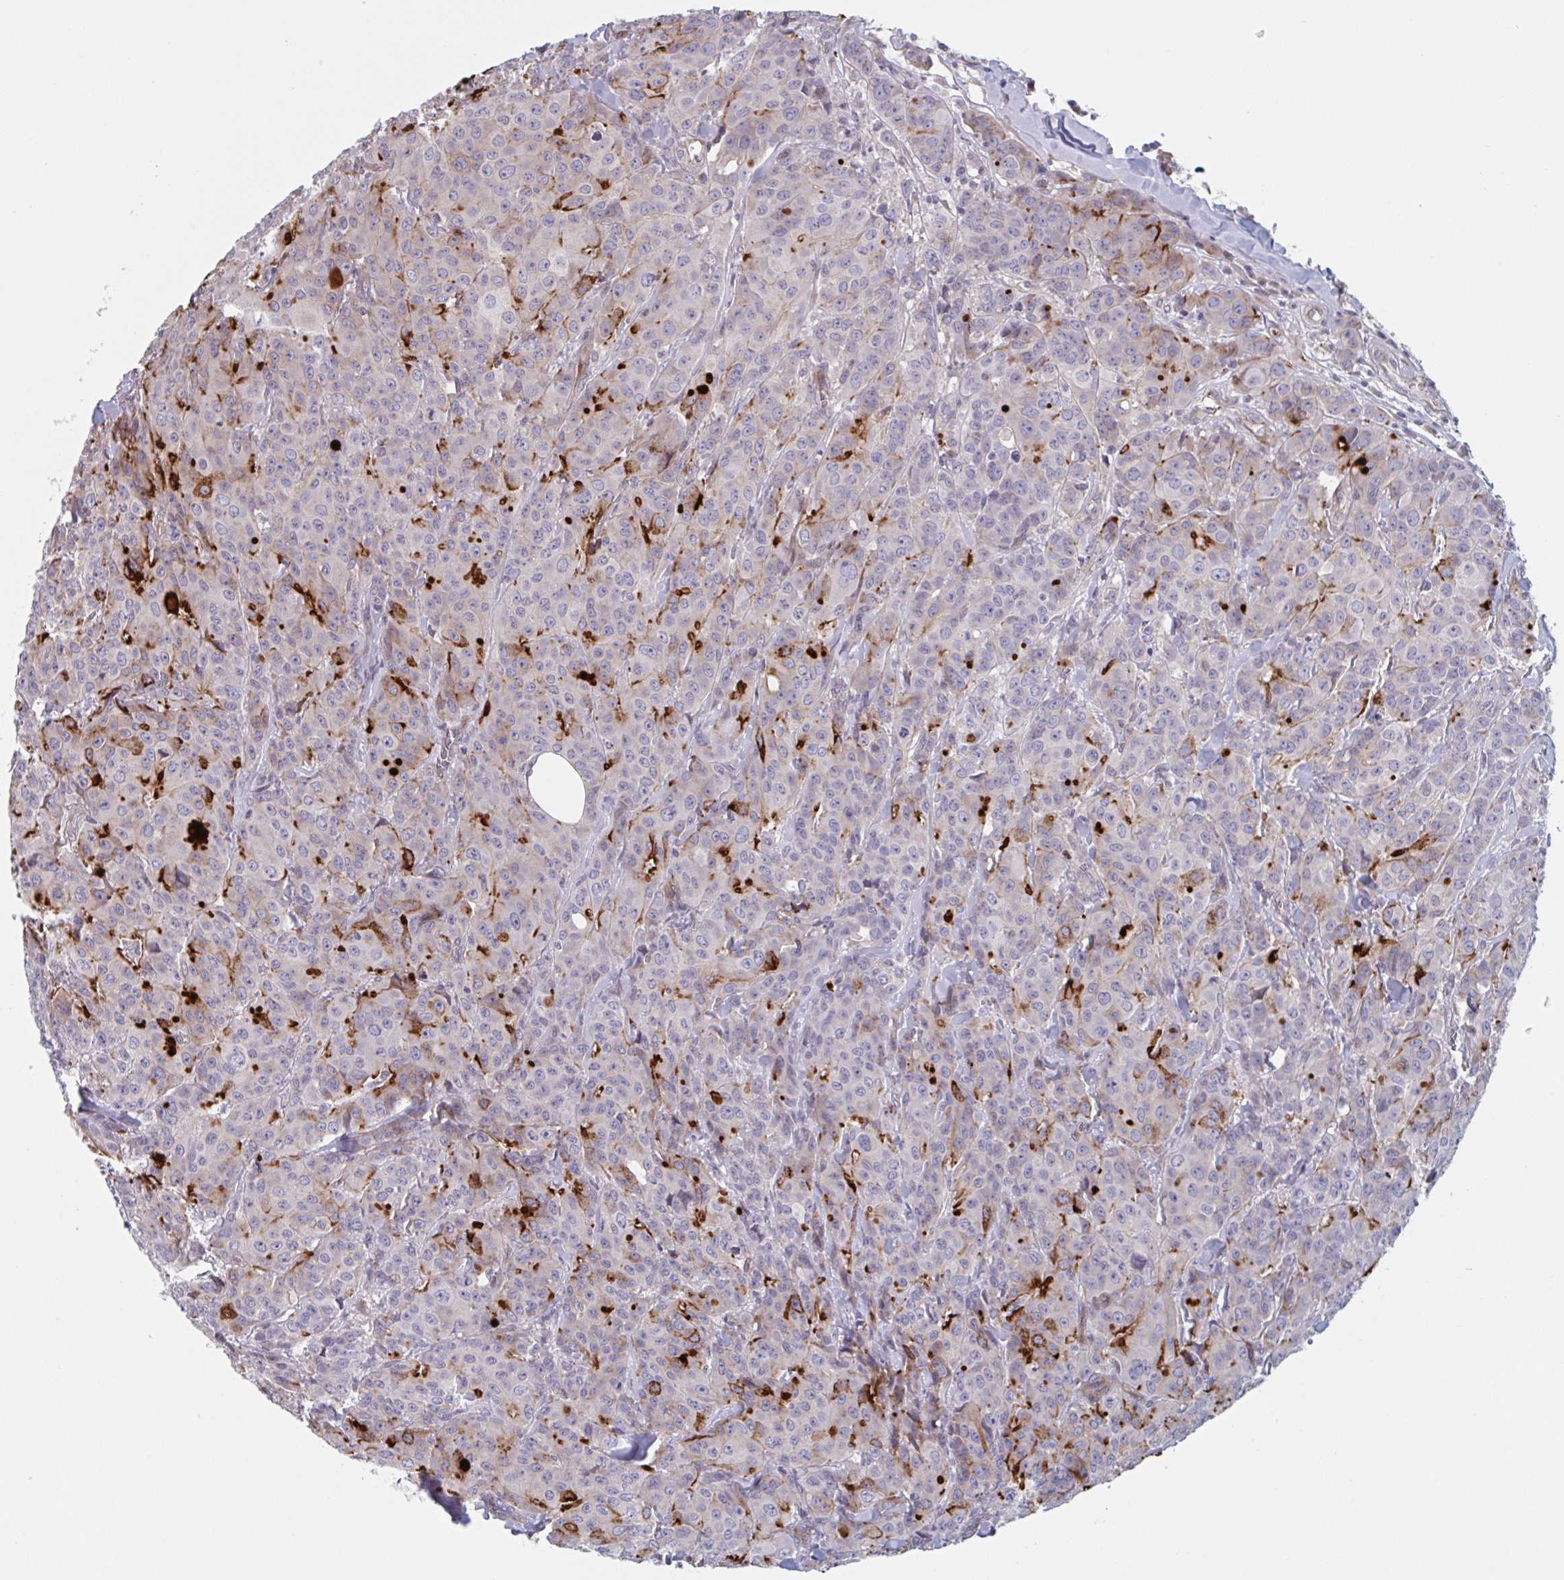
{"staining": {"intensity": "strong", "quantity": "25%-75%", "location": "cytoplasmic/membranous"}, "tissue": "breast cancer", "cell_type": "Tumor cells", "image_type": "cancer", "snomed": [{"axis": "morphology", "description": "Normal tissue, NOS"}, {"axis": "morphology", "description": "Duct carcinoma"}, {"axis": "topography", "description": "Breast"}], "caption": "IHC micrograph of neoplastic tissue: human intraductal carcinoma (breast) stained using immunohistochemistry exhibits high levels of strong protein expression localized specifically in the cytoplasmic/membranous of tumor cells, appearing as a cytoplasmic/membranous brown color.", "gene": "TNFSF10", "patient": {"sex": "female", "age": 43}}